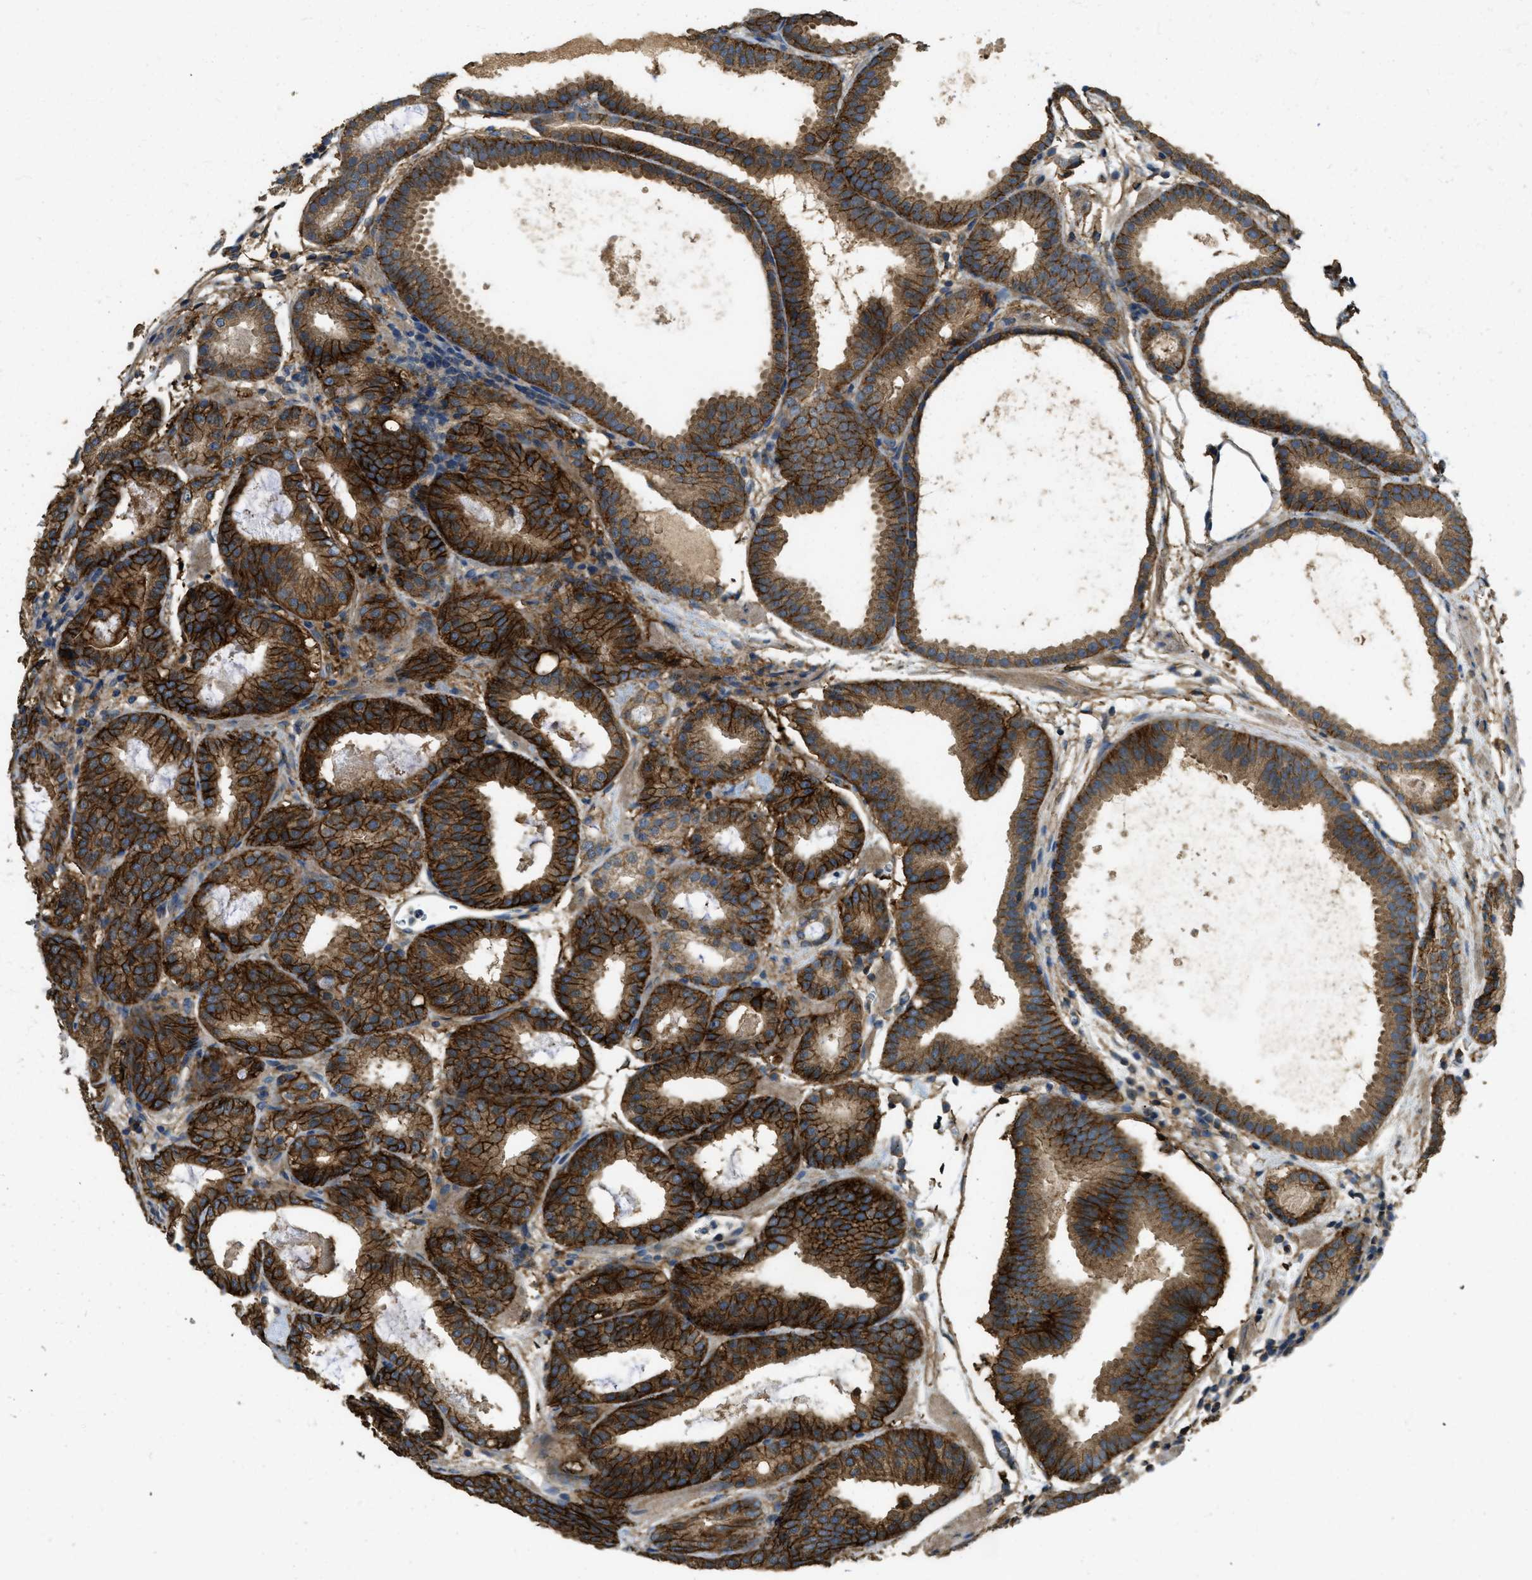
{"staining": {"intensity": "strong", "quantity": ">75%", "location": "cytoplasmic/membranous"}, "tissue": "prostate cancer", "cell_type": "Tumor cells", "image_type": "cancer", "snomed": [{"axis": "morphology", "description": "Adenocarcinoma, Low grade"}, {"axis": "topography", "description": "Prostate"}], "caption": "The histopathology image shows immunohistochemical staining of prostate low-grade adenocarcinoma. There is strong cytoplasmic/membranous staining is appreciated in approximately >75% of tumor cells.", "gene": "CD276", "patient": {"sex": "male", "age": 69}}